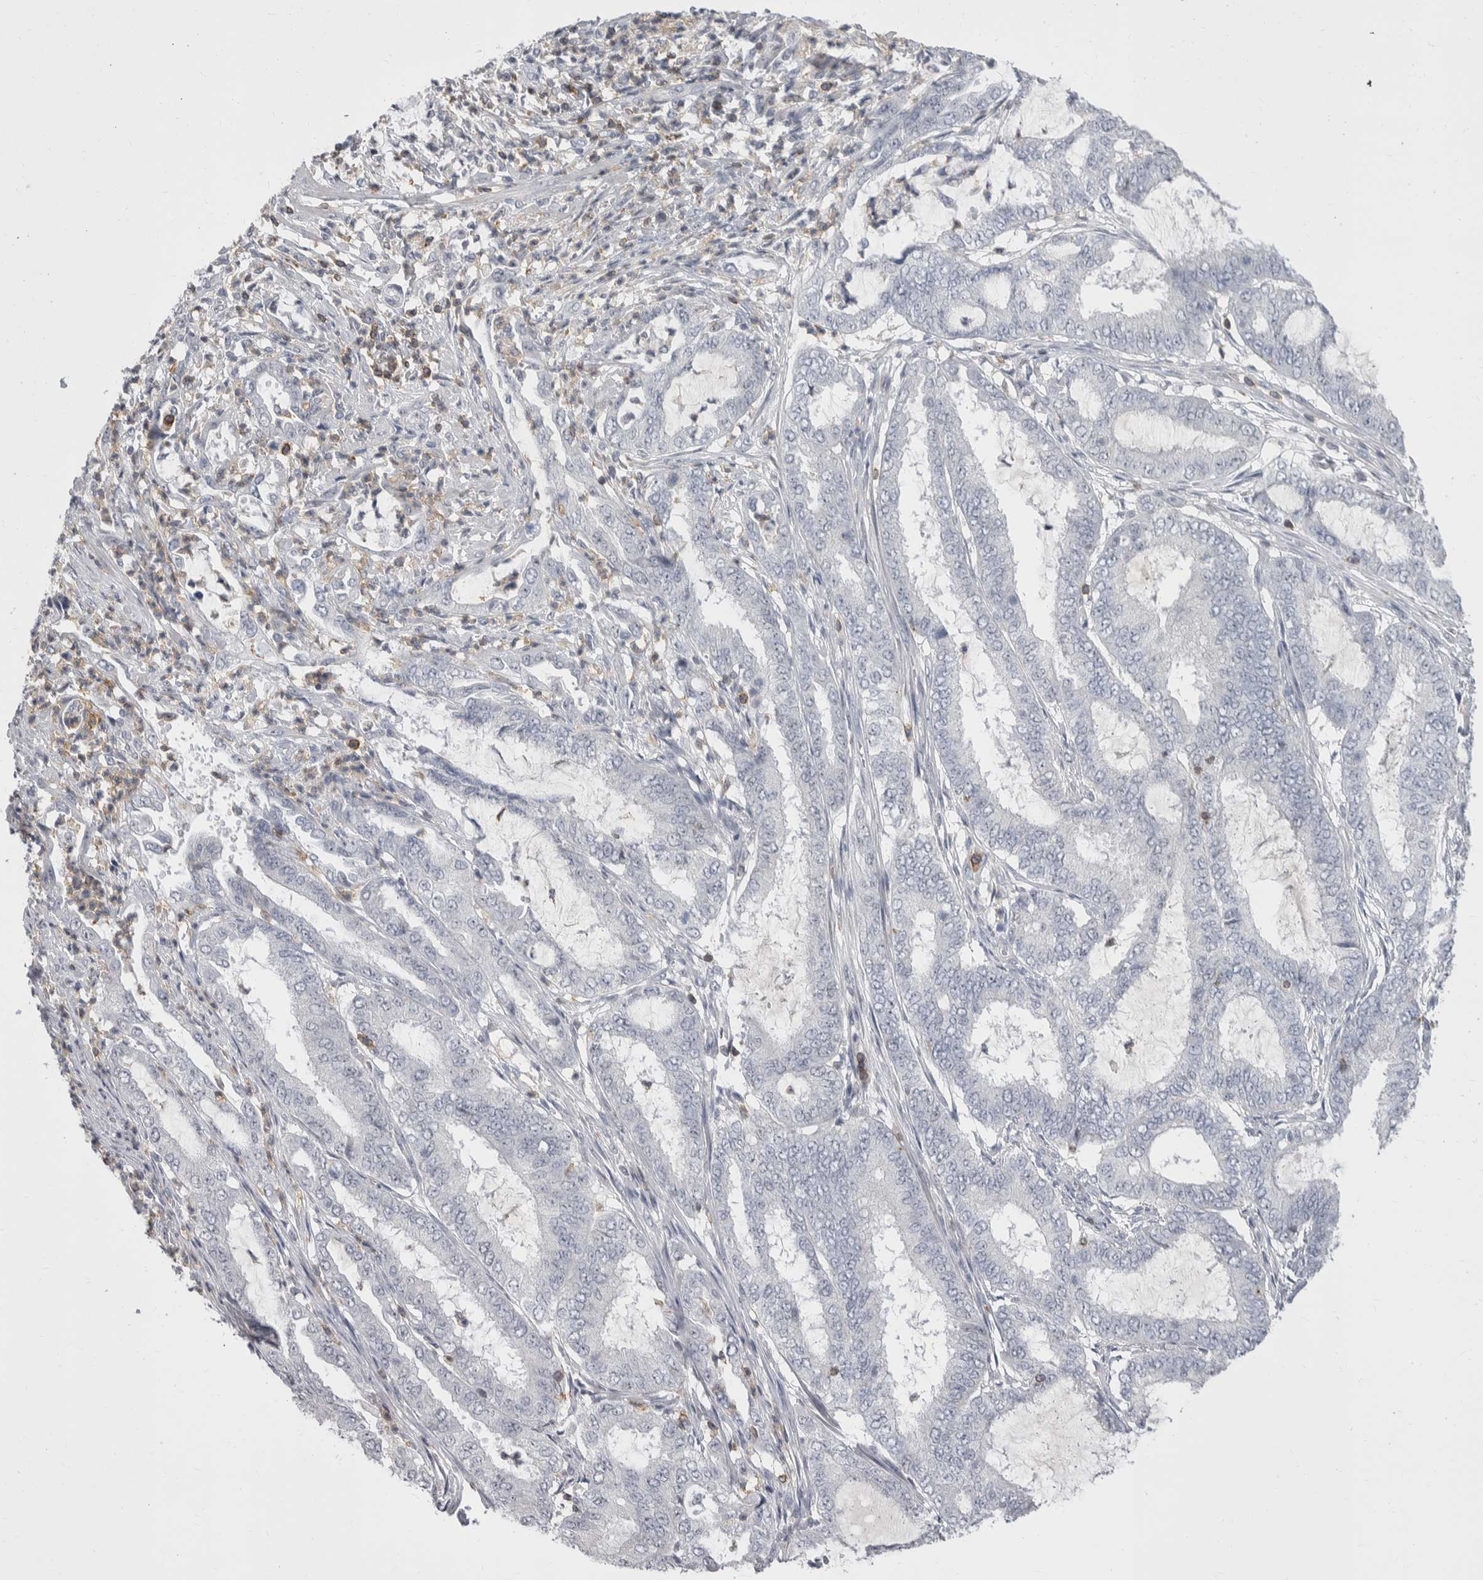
{"staining": {"intensity": "negative", "quantity": "none", "location": "none"}, "tissue": "endometrial cancer", "cell_type": "Tumor cells", "image_type": "cancer", "snomed": [{"axis": "morphology", "description": "Adenocarcinoma, NOS"}, {"axis": "topography", "description": "Endometrium"}], "caption": "This is an IHC micrograph of human endometrial cancer. There is no expression in tumor cells.", "gene": "CEP295NL", "patient": {"sex": "female", "age": 51}}